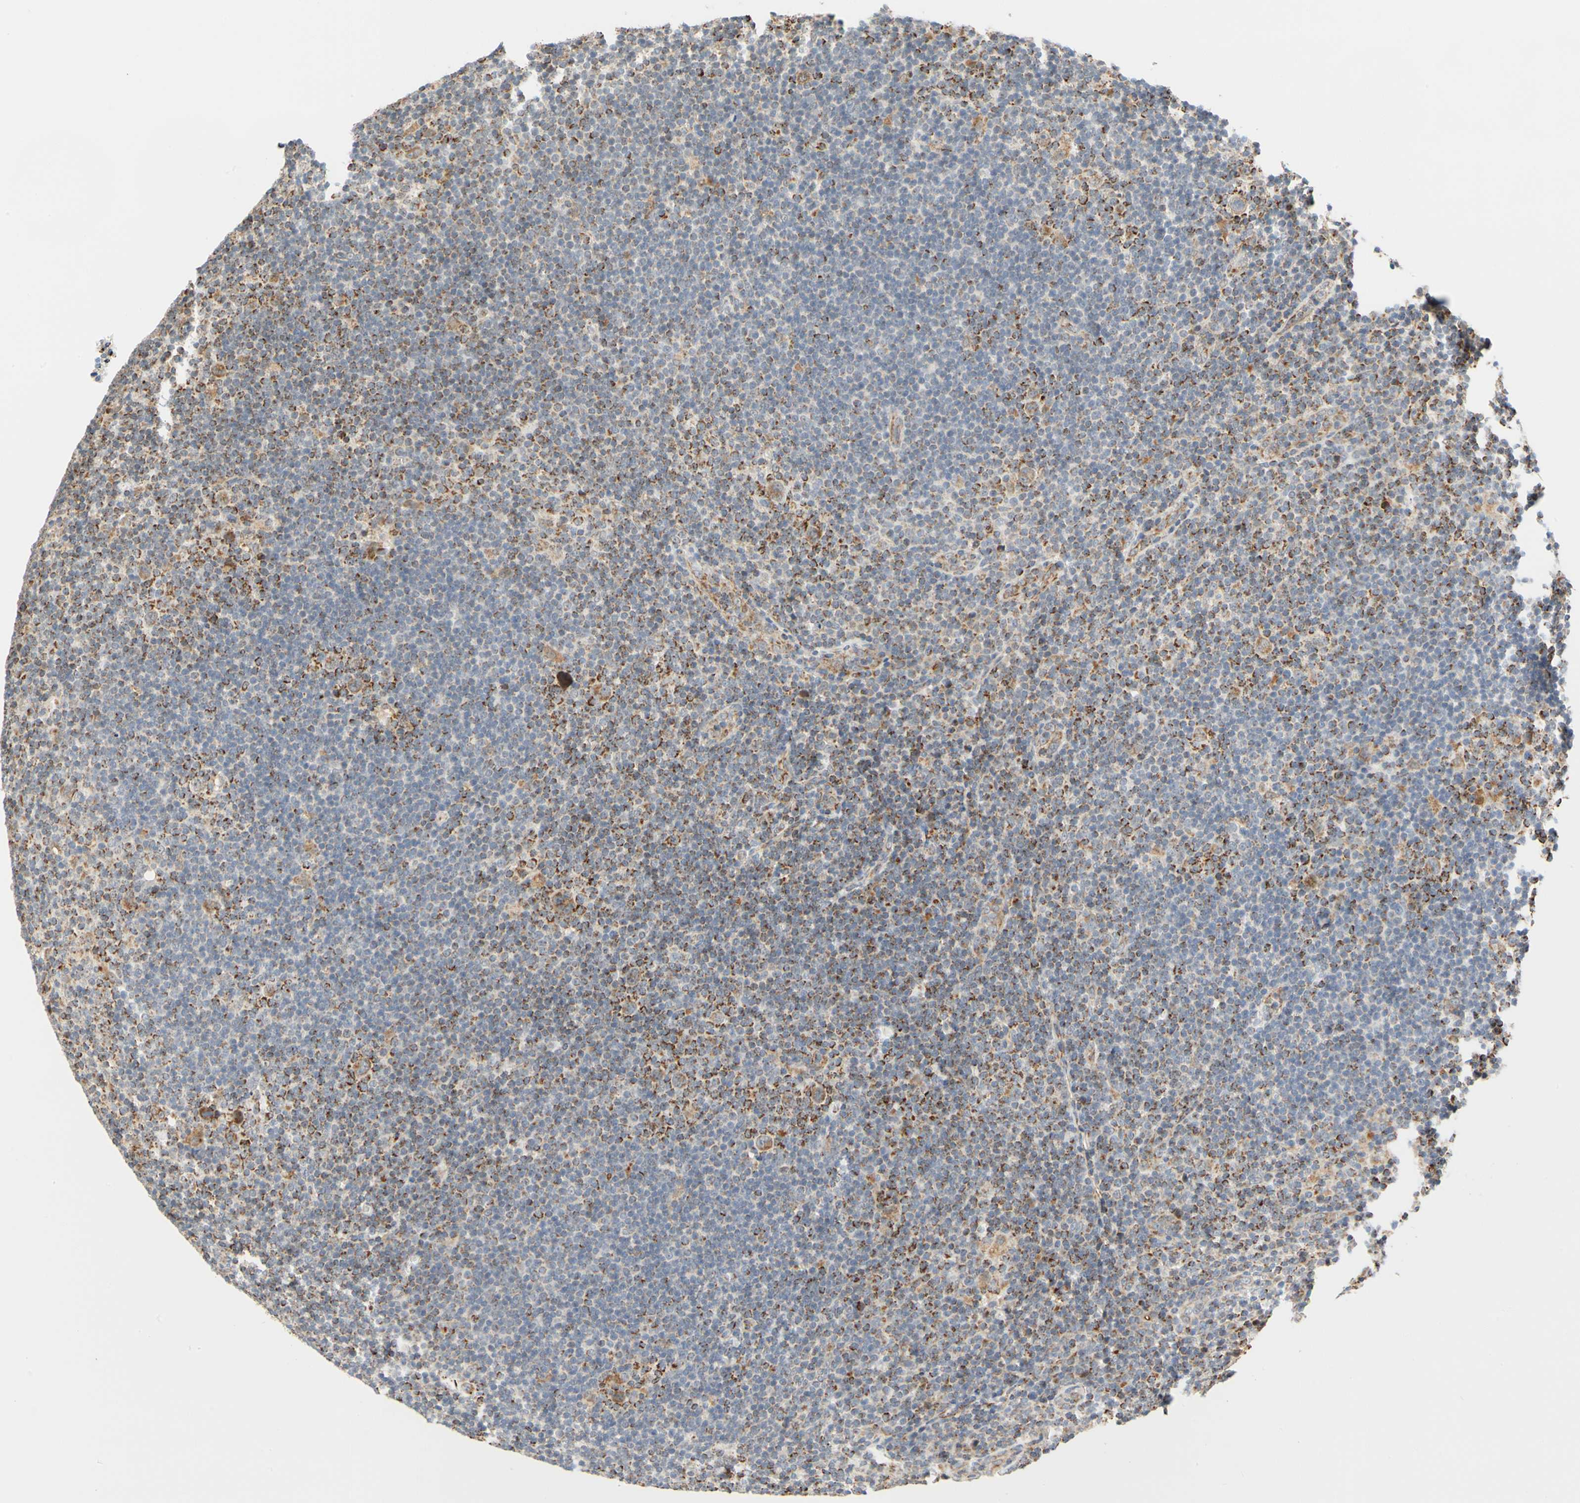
{"staining": {"intensity": "moderate", "quantity": ">75%", "location": "cytoplasmic/membranous"}, "tissue": "lymphoma", "cell_type": "Tumor cells", "image_type": "cancer", "snomed": [{"axis": "morphology", "description": "Hodgkin's disease, NOS"}, {"axis": "topography", "description": "Lymph node"}], "caption": "Tumor cells show moderate cytoplasmic/membranous staining in about >75% of cells in Hodgkin's disease. The protein of interest is shown in brown color, while the nuclei are stained blue.", "gene": "SFXN3", "patient": {"sex": "female", "age": 57}}